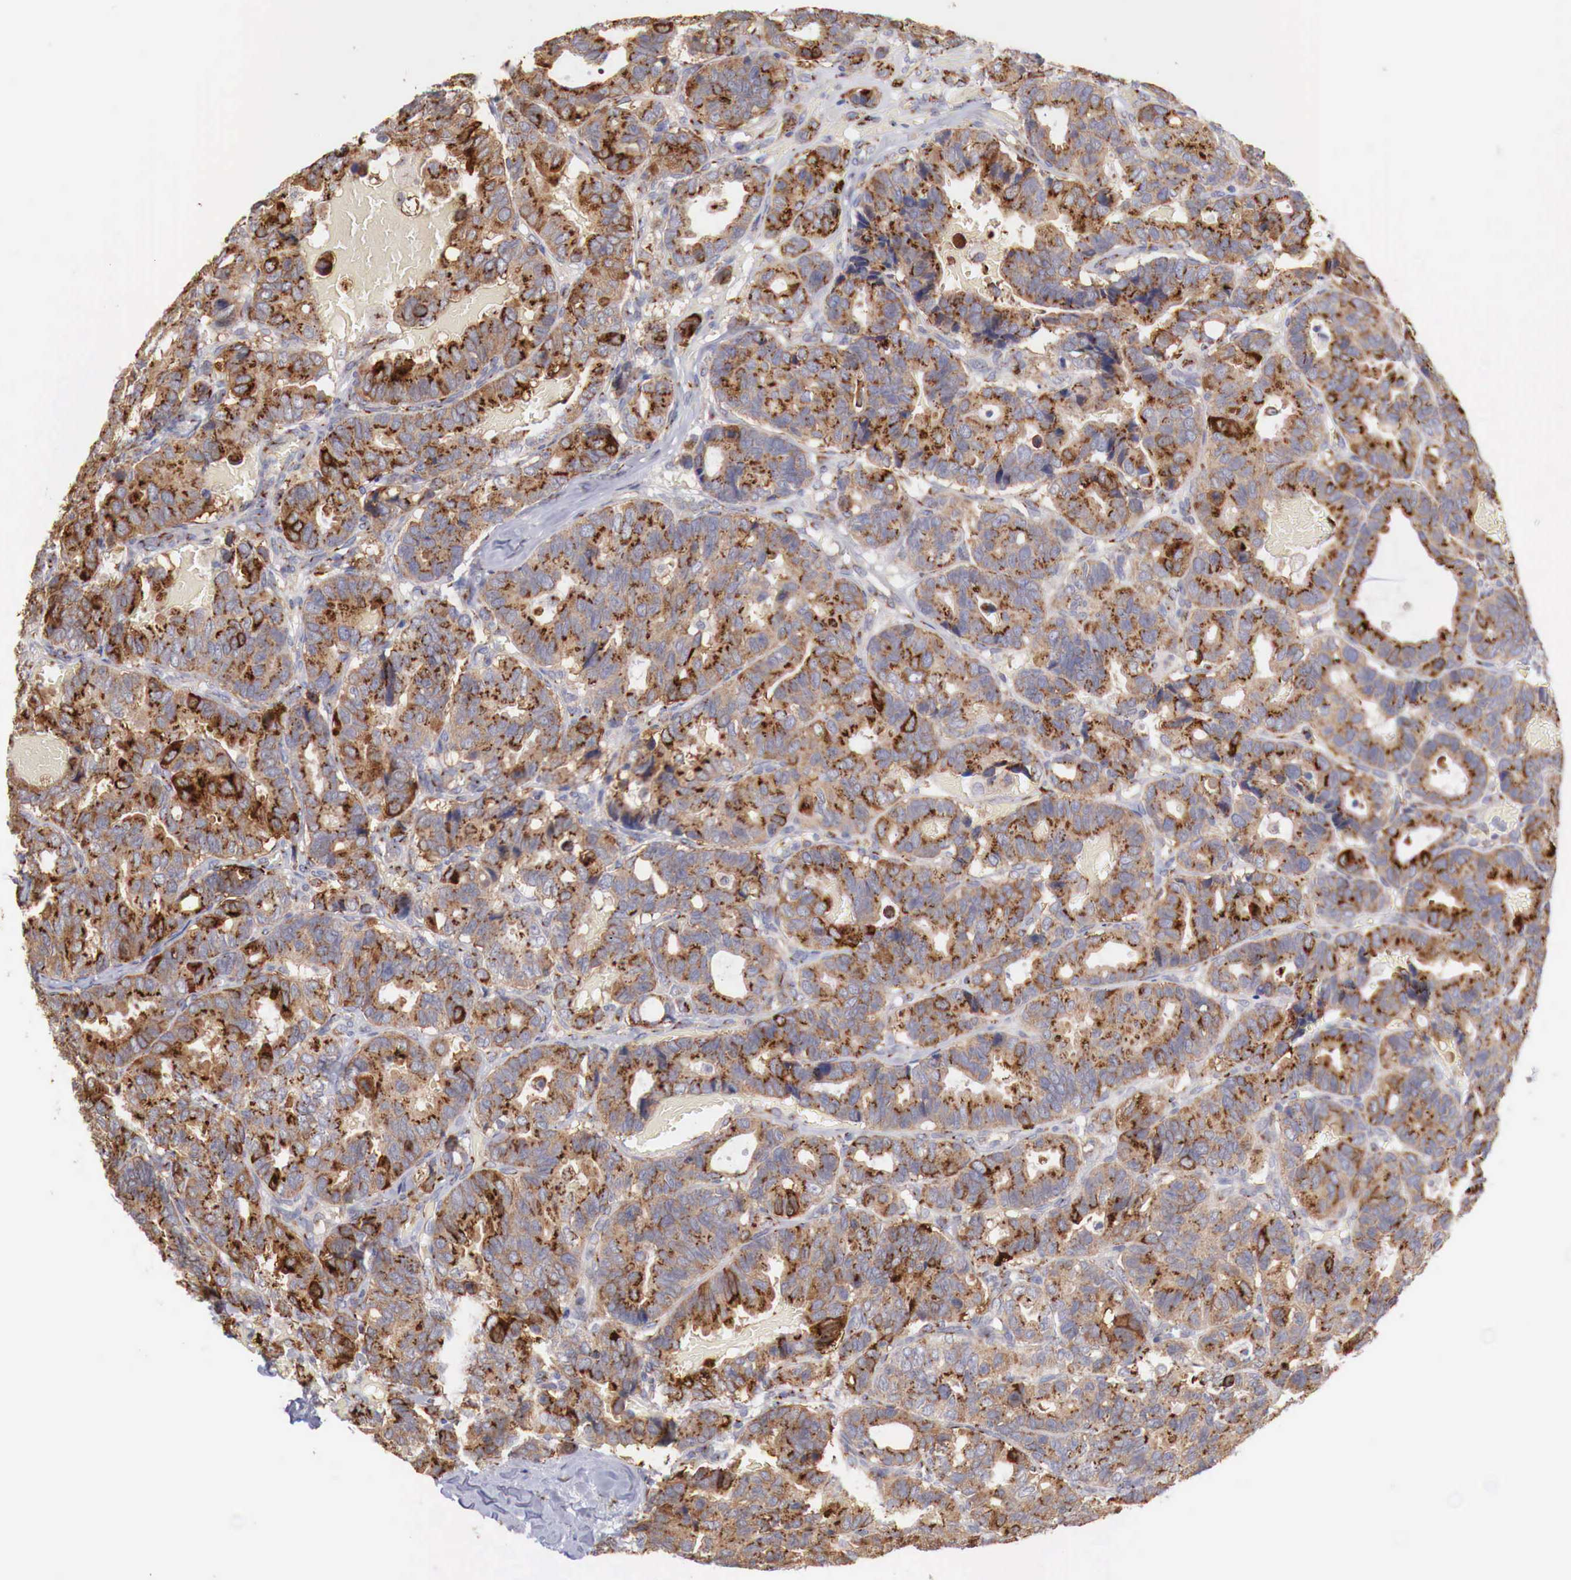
{"staining": {"intensity": "strong", "quantity": ">75%", "location": "cytoplasmic/membranous"}, "tissue": "breast cancer", "cell_type": "Tumor cells", "image_type": "cancer", "snomed": [{"axis": "morphology", "description": "Duct carcinoma"}, {"axis": "topography", "description": "Breast"}], "caption": "The micrograph displays immunohistochemical staining of invasive ductal carcinoma (breast). There is strong cytoplasmic/membranous expression is present in about >75% of tumor cells.", "gene": "SYAP1", "patient": {"sex": "female", "age": 69}}